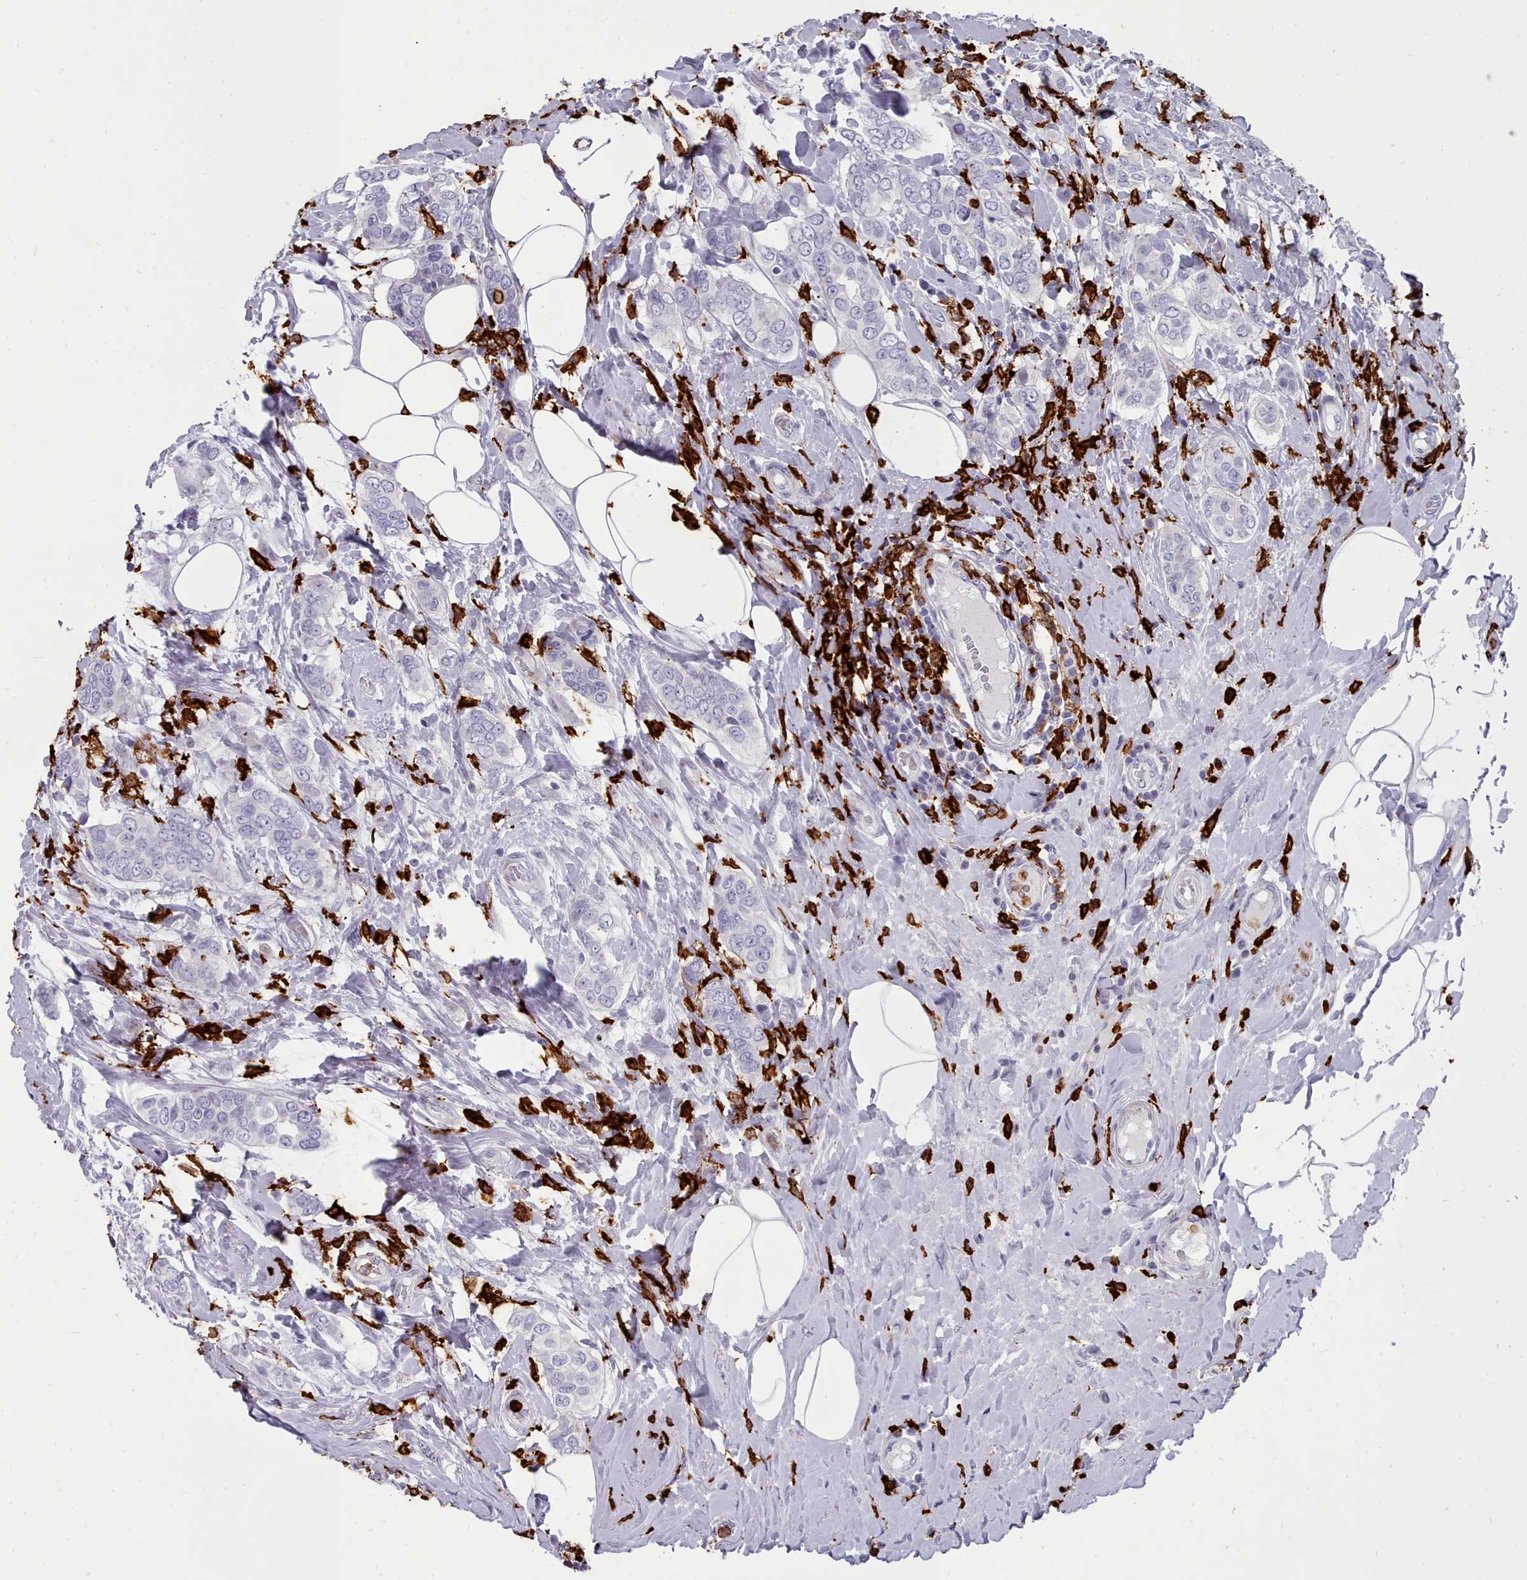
{"staining": {"intensity": "negative", "quantity": "none", "location": "none"}, "tissue": "breast cancer", "cell_type": "Tumor cells", "image_type": "cancer", "snomed": [{"axis": "morphology", "description": "Lobular carcinoma"}, {"axis": "topography", "description": "Breast"}], "caption": "Breast cancer (lobular carcinoma) was stained to show a protein in brown. There is no significant staining in tumor cells.", "gene": "AIF1", "patient": {"sex": "female", "age": 51}}